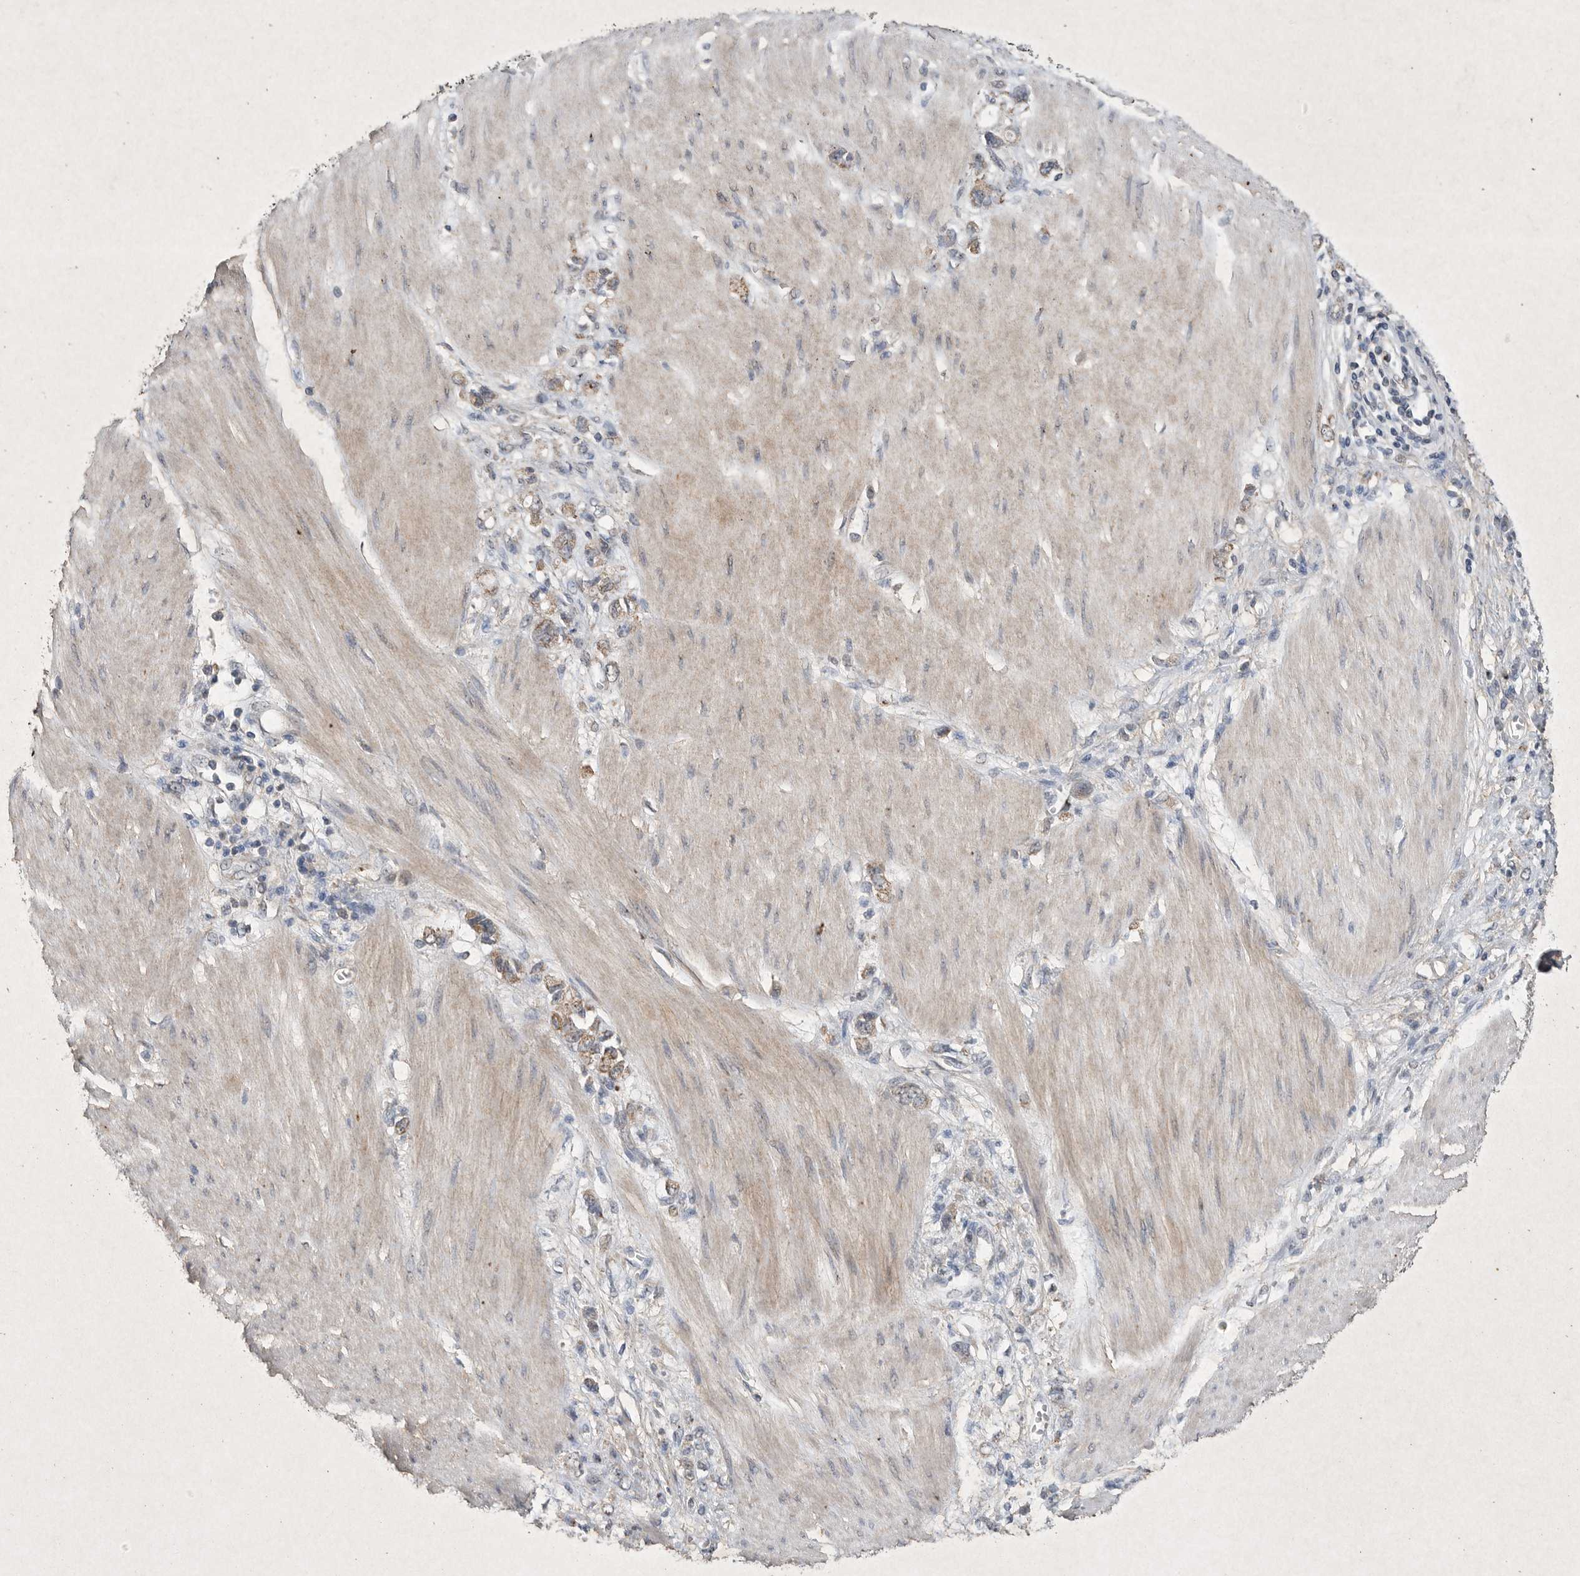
{"staining": {"intensity": "moderate", "quantity": "25%-75%", "location": "cytoplasmic/membranous"}, "tissue": "stomach cancer", "cell_type": "Tumor cells", "image_type": "cancer", "snomed": [{"axis": "morphology", "description": "Adenocarcinoma, NOS"}, {"axis": "topography", "description": "Stomach"}], "caption": "Brown immunohistochemical staining in stomach cancer exhibits moderate cytoplasmic/membranous expression in about 25%-75% of tumor cells. (DAB (3,3'-diaminobenzidine) IHC, brown staining for protein, blue staining for nuclei).", "gene": "DDR1", "patient": {"sex": "female", "age": 76}}